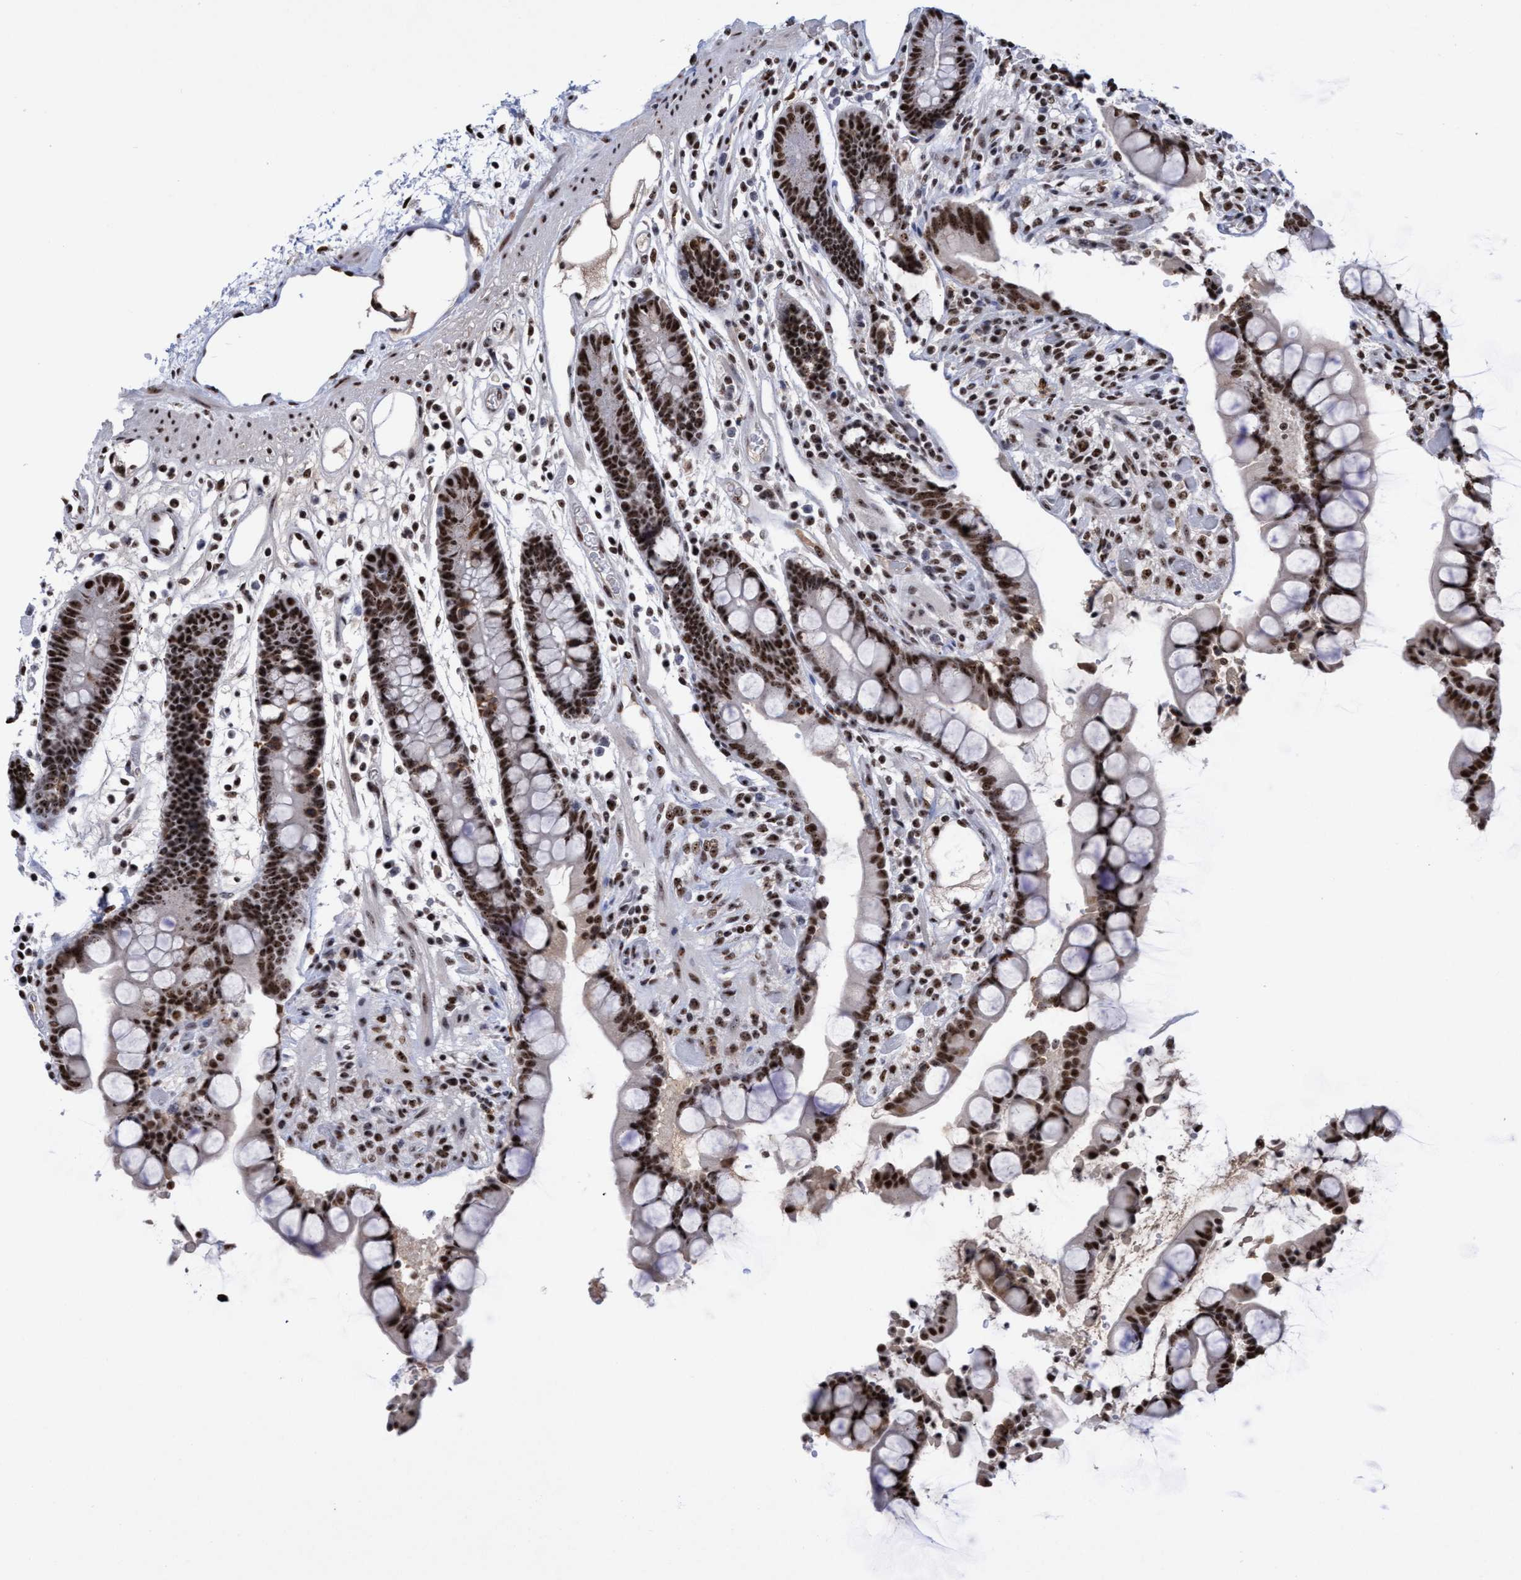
{"staining": {"intensity": "strong", "quantity": ">75%", "location": "nuclear"}, "tissue": "colon", "cell_type": "Endothelial cells", "image_type": "normal", "snomed": [{"axis": "morphology", "description": "Normal tissue, NOS"}, {"axis": "topography", "description": "Colon"}], "caption": "Immunohistochemistry image of unremarkable colon: colon stained using immunohistochemistry demonstrates high levels of strong protein expression localized specifically in the nuclear of endothelial cells, appearing as a nuclear brown color.", "gene": "EFCAB10", "patient": {"sex": "male", "age": 73}}